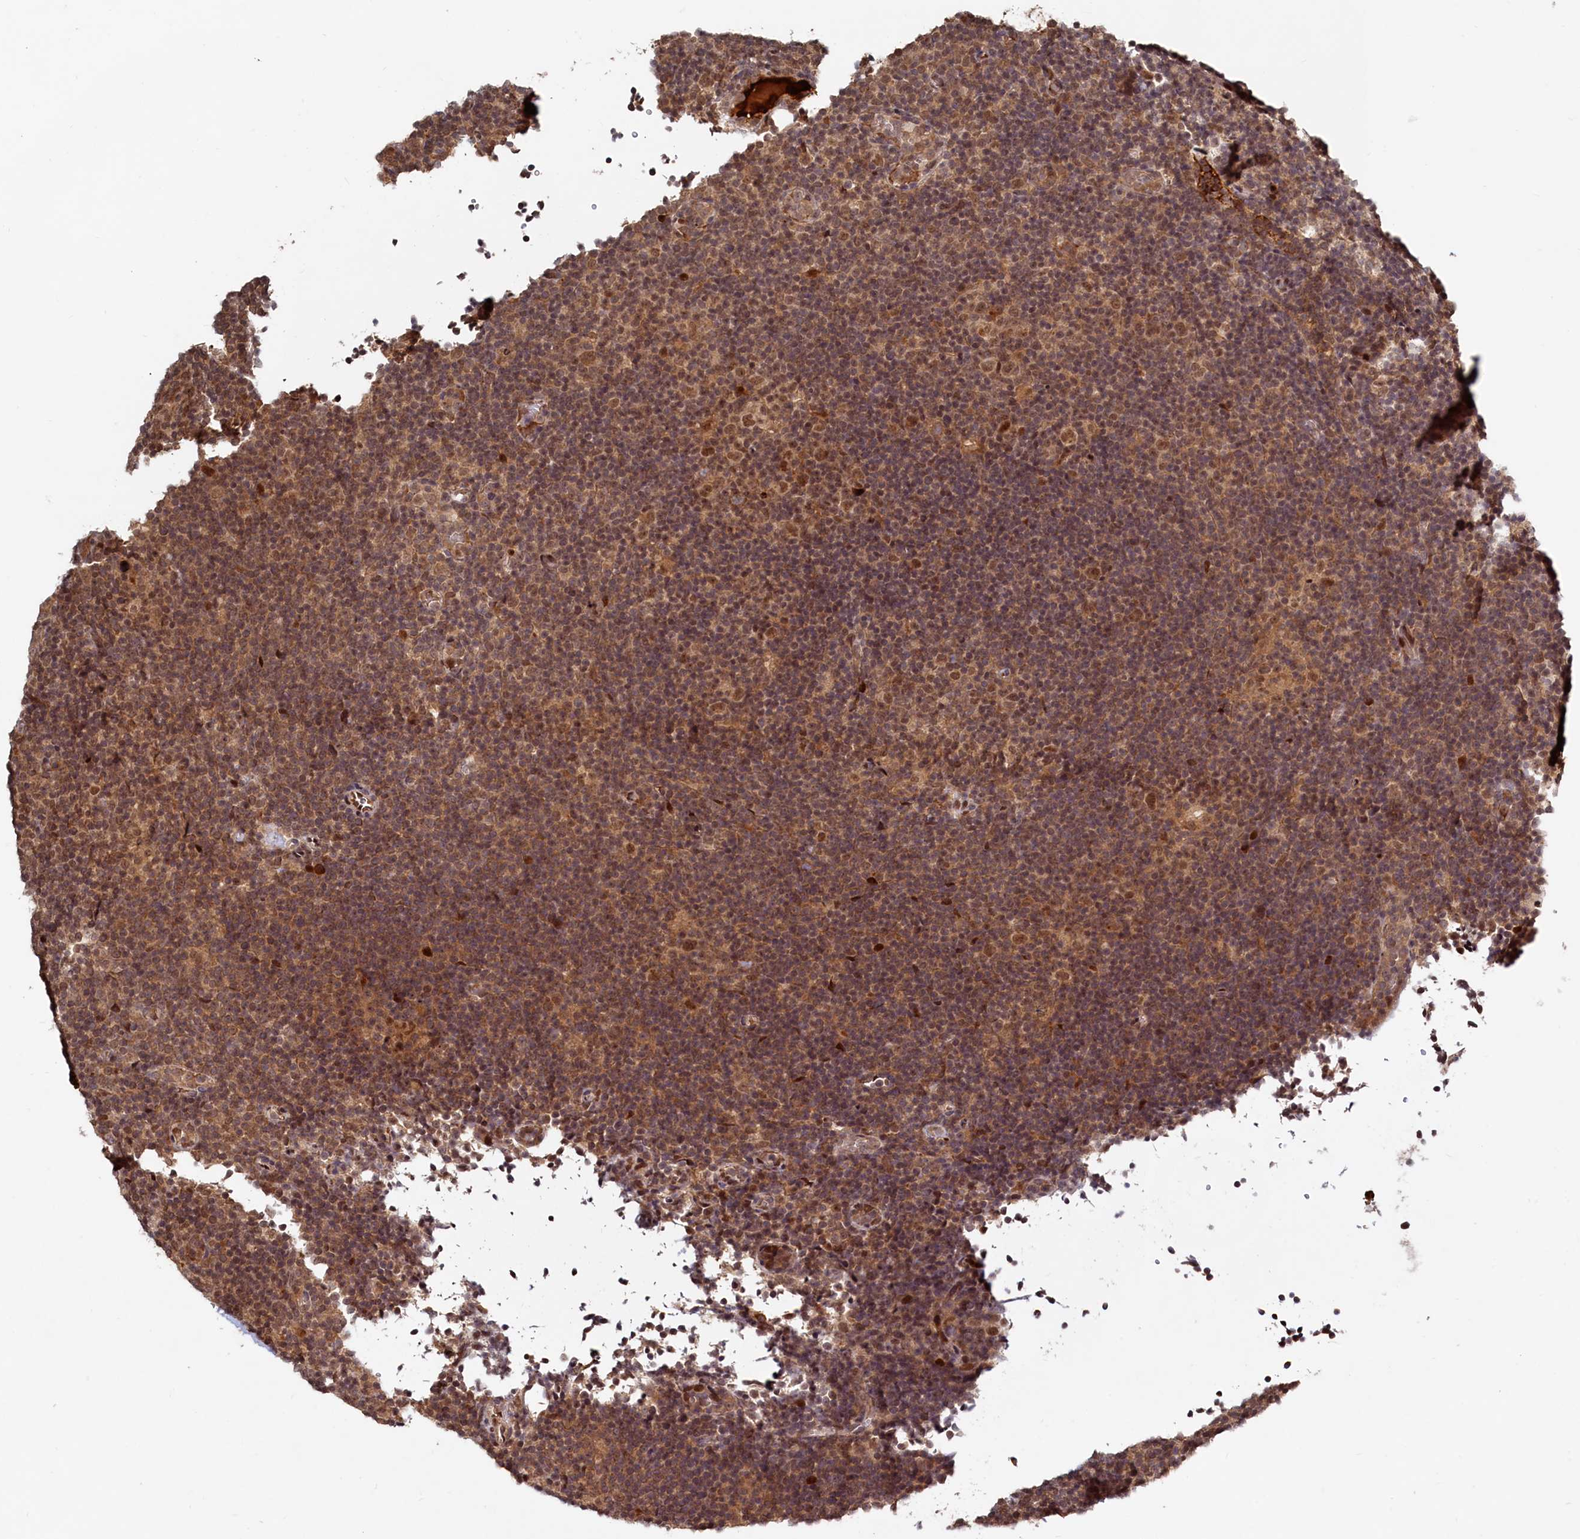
{"staining": {"intensity": "moderate", "quantity": ">75%", "location": "nuclear"}, "tissue": "lymphoma", "cell_type": "Tumor cells", "image_type": "cancer", "snomed": [{"axis": "morphology", "description": "Hodgkin's disease, NOS"}, {"axis": "topography", "description": "Lymph node"}], "caption": "Human Hodgkin's disease stained with a brown dye exhibits moderate nuclear positive positivity in approximately >75% of tumor cells.", "gene": "TRAPPC4", "patient": {"sex": "female", "age": 57}}